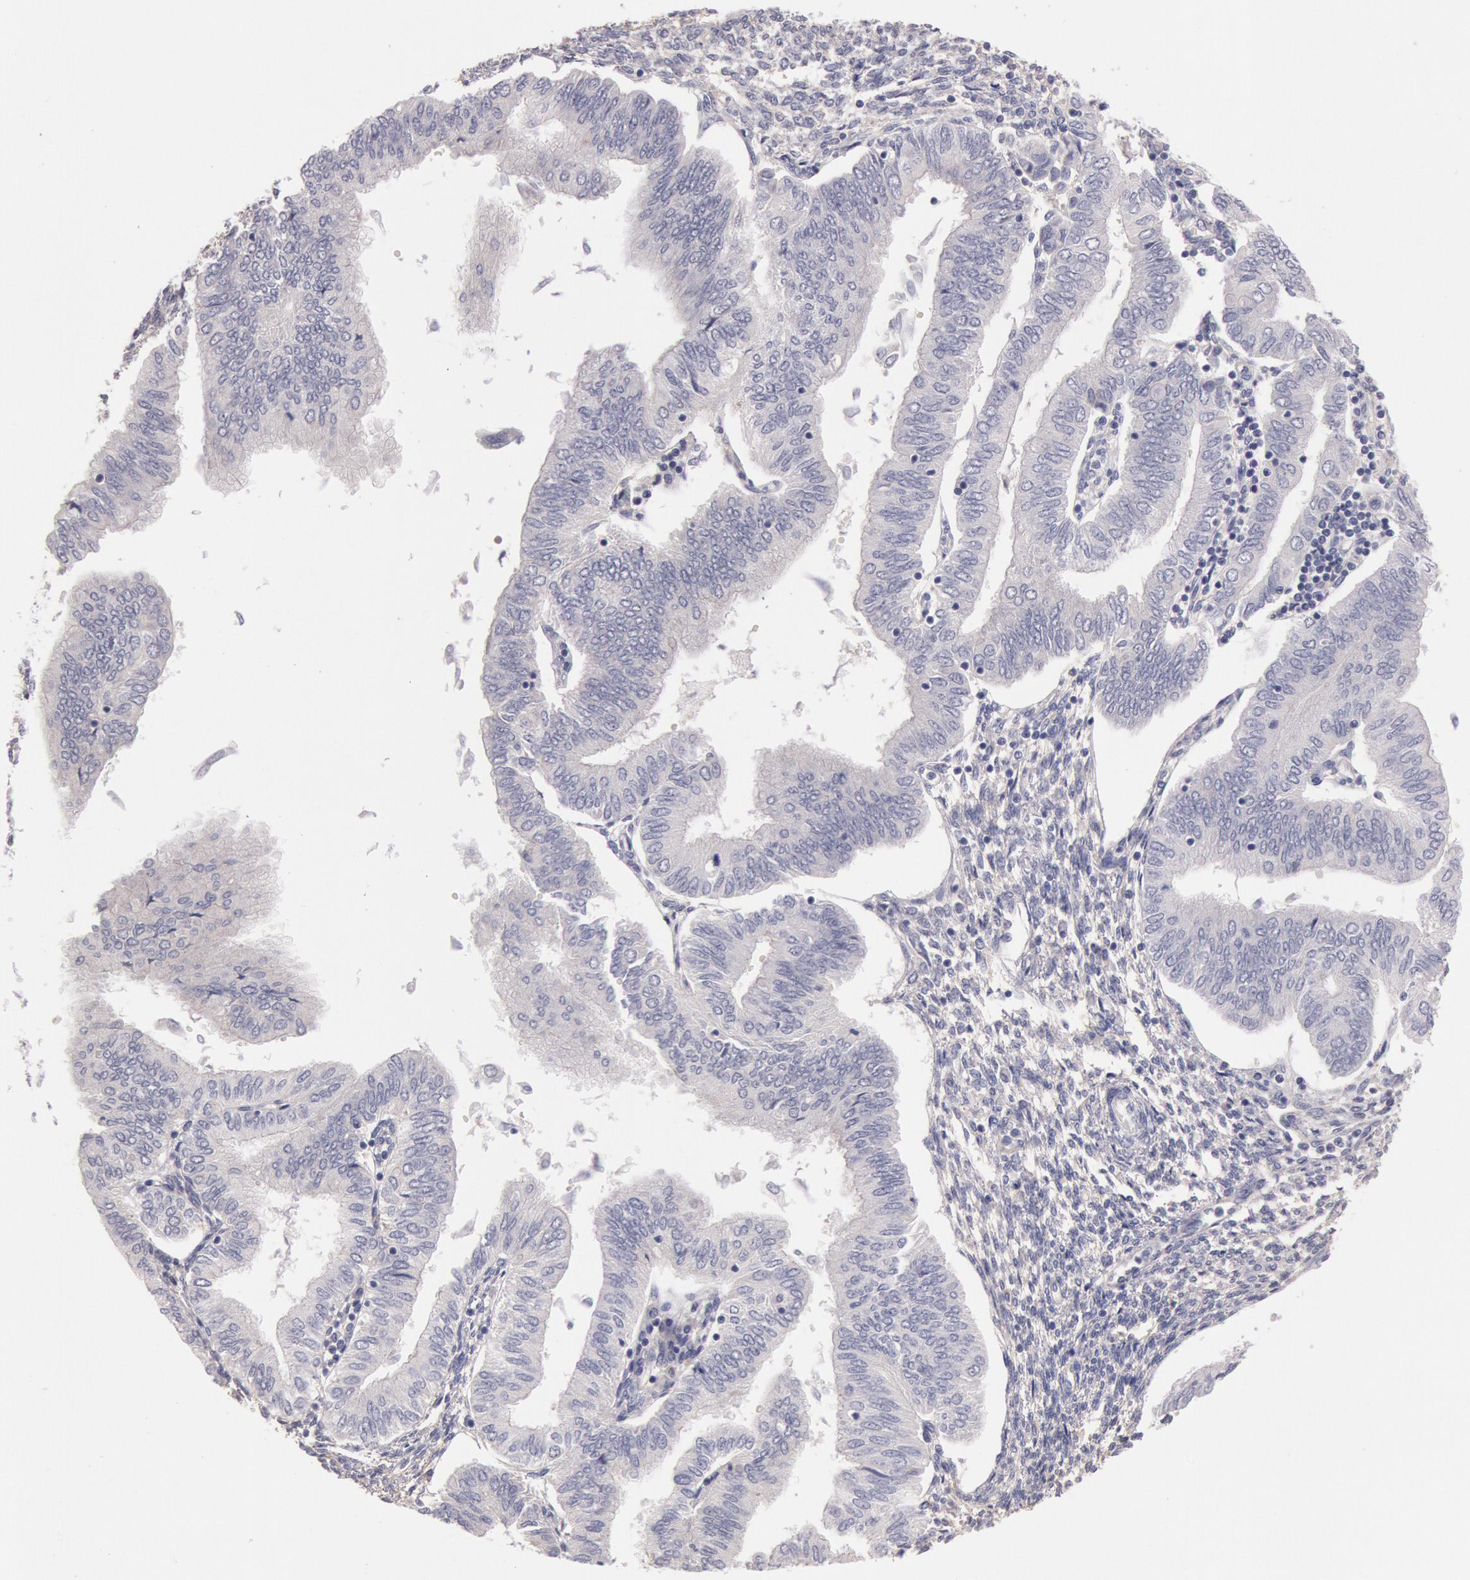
{"staining": {"intensity": "negative", "quantity": "none", "location": "none"}, "tissue": "endometrial cancer", "cell_type": "Tumor cells", "image_type": "cancer", "snomed": [{"axis": "morphology", "description": "Adenocarcinoma, NOS"}, {"axis": "topography", "description": "Endometrium"}], "caption": "This micrograph is of endometrial adenocarcinoma stained with immunohistochemistry to label a protein in brown with the nuclei are counter-stained blue. There is no staining in tumor cells. (Brightfield microscopy of DAB IHC at high magnification).", "gene": "TRIB2", "patient": {"sex": "female", "age": 51}}